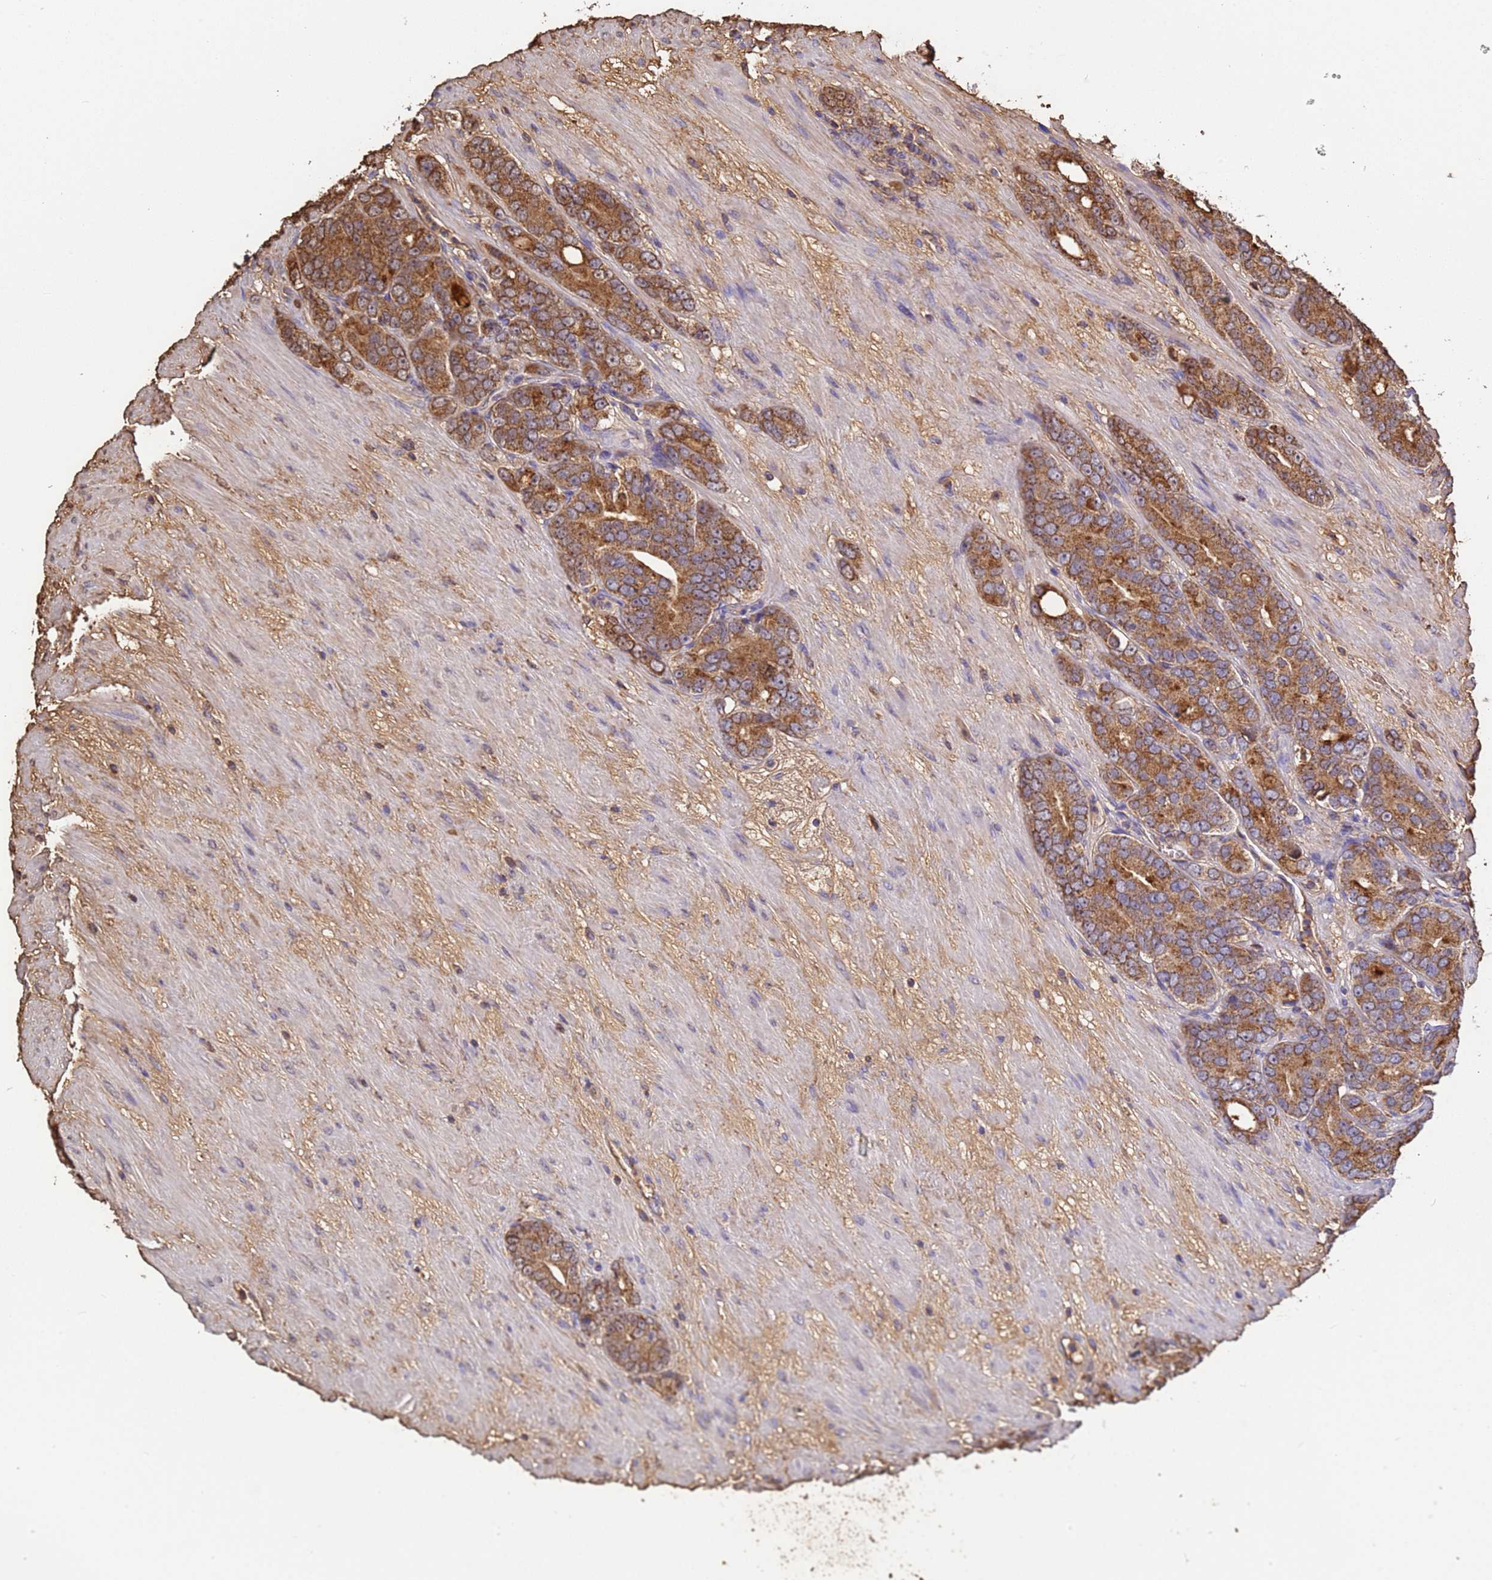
{"staining": {"intensity": "moderate", "quantity": ">75%", "location": "cytoplasmic/membranous"}, "tissue": "prostate cancer", "cell_type": "Tumor cells", "image_type": "cancer", "snomed": [{"axis": "morphology", "description": "Adenocarcinoma, High grade"}, {"axis": "topography", "description": "Prostate"}], "caption": "A photomicrograph showing moderate cytoplasmic/membranous positivity in approximately >75% of tumor cells in prostate high-grade adenocarcinoma, as visualized by brown immunohistochemical staining.", "gene": "GLUD1", "patient": {"sex": "male", "age": 64}}